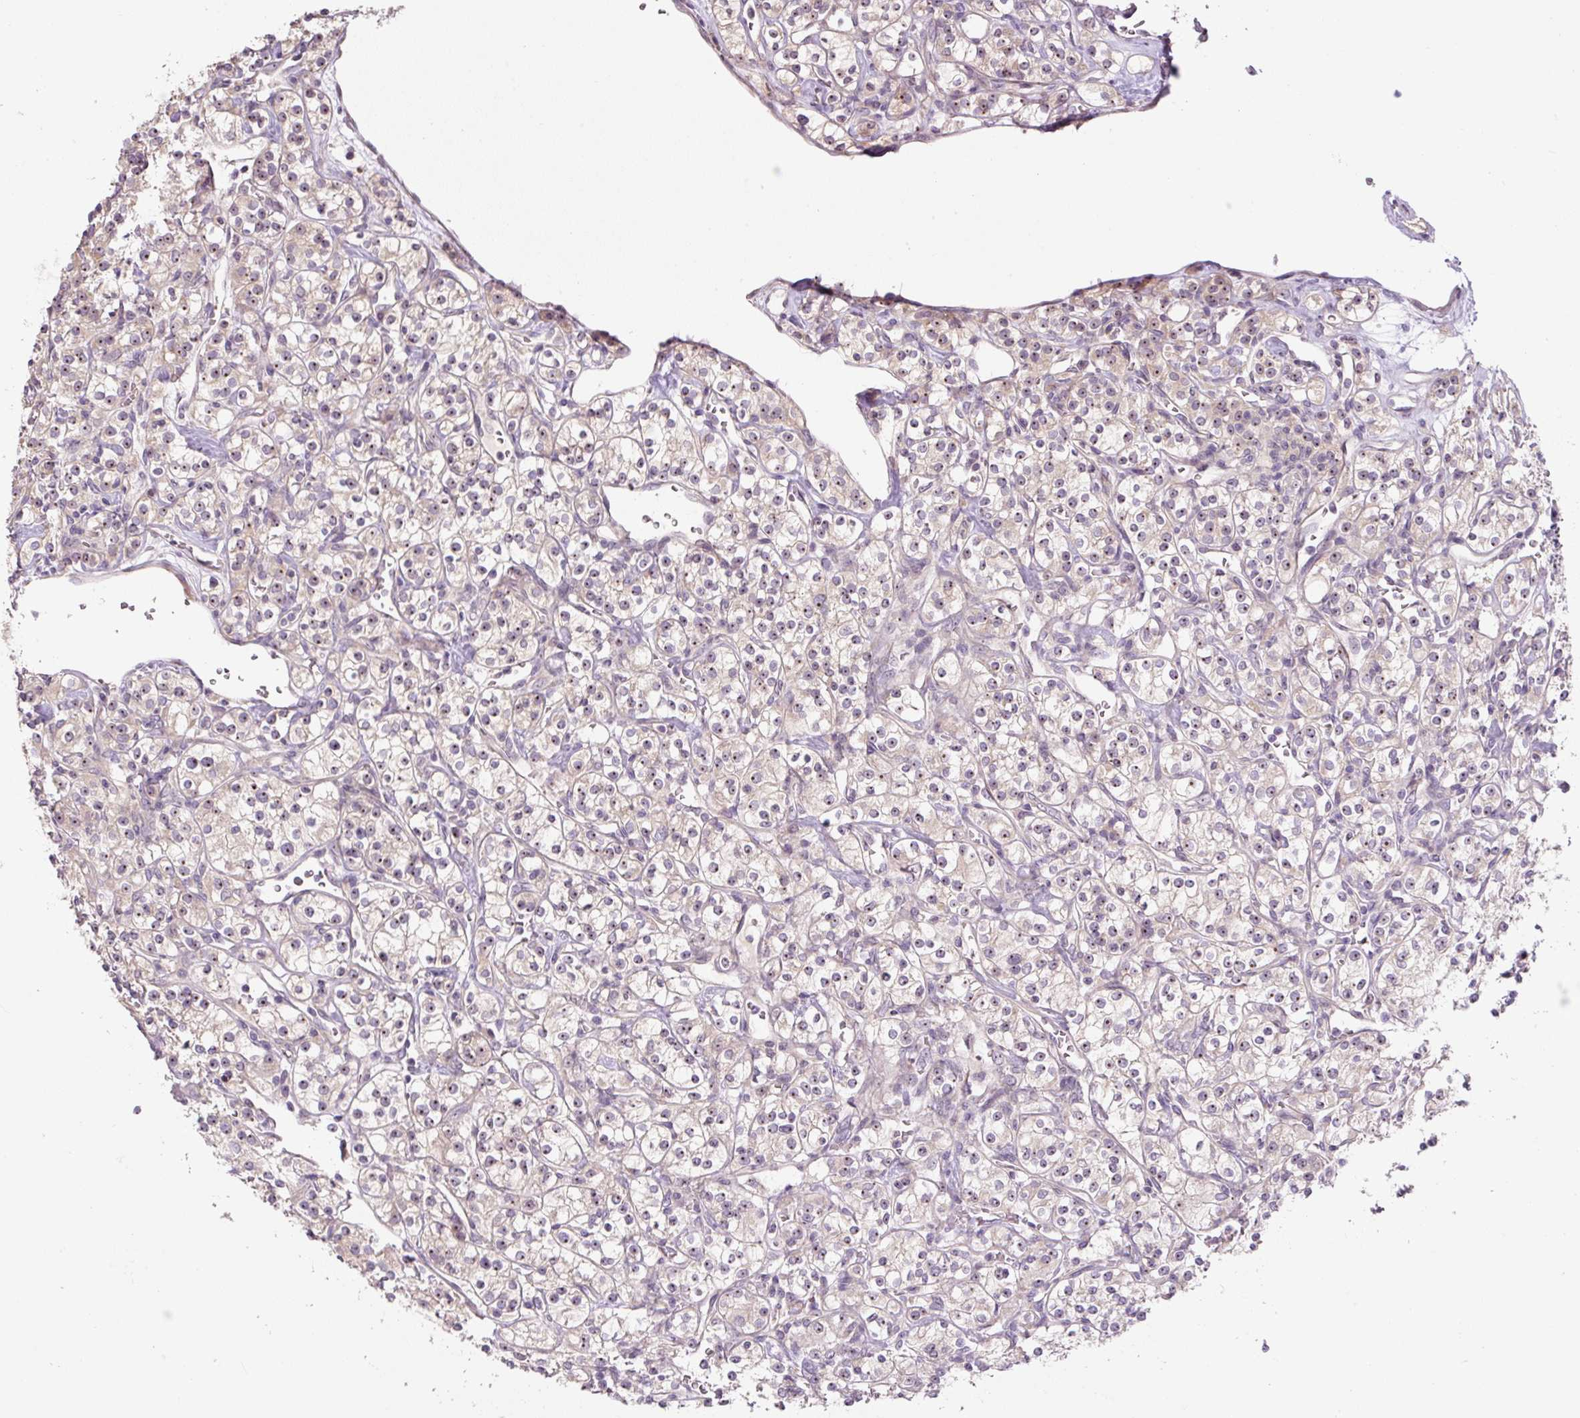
{"staining": {"intensity": "weak", "quantity": "25%-75%", "location": "nuclear"}, "tissue": "renal cancer", "cell_type": "Tumor cells", "image_type": "cancer", "snomed": [{"axis": "morphology", "description": "Adenocarcinoma, NOS"}, {"axis": "topography", "description": "Kidney"}], "caption": "DAB immunohistochemical staining of adenocarcinoma (renal) demonstrates weak nuclear protein positivity in approximately 25%-75% of tumor cells. The protein is stained brown, and the nuclei are stained in blue (DAB IHC with brightfield microscopy, high magnification).", "gene": "TMEM151B", "patient": {"sex": "male", "age": 77}}